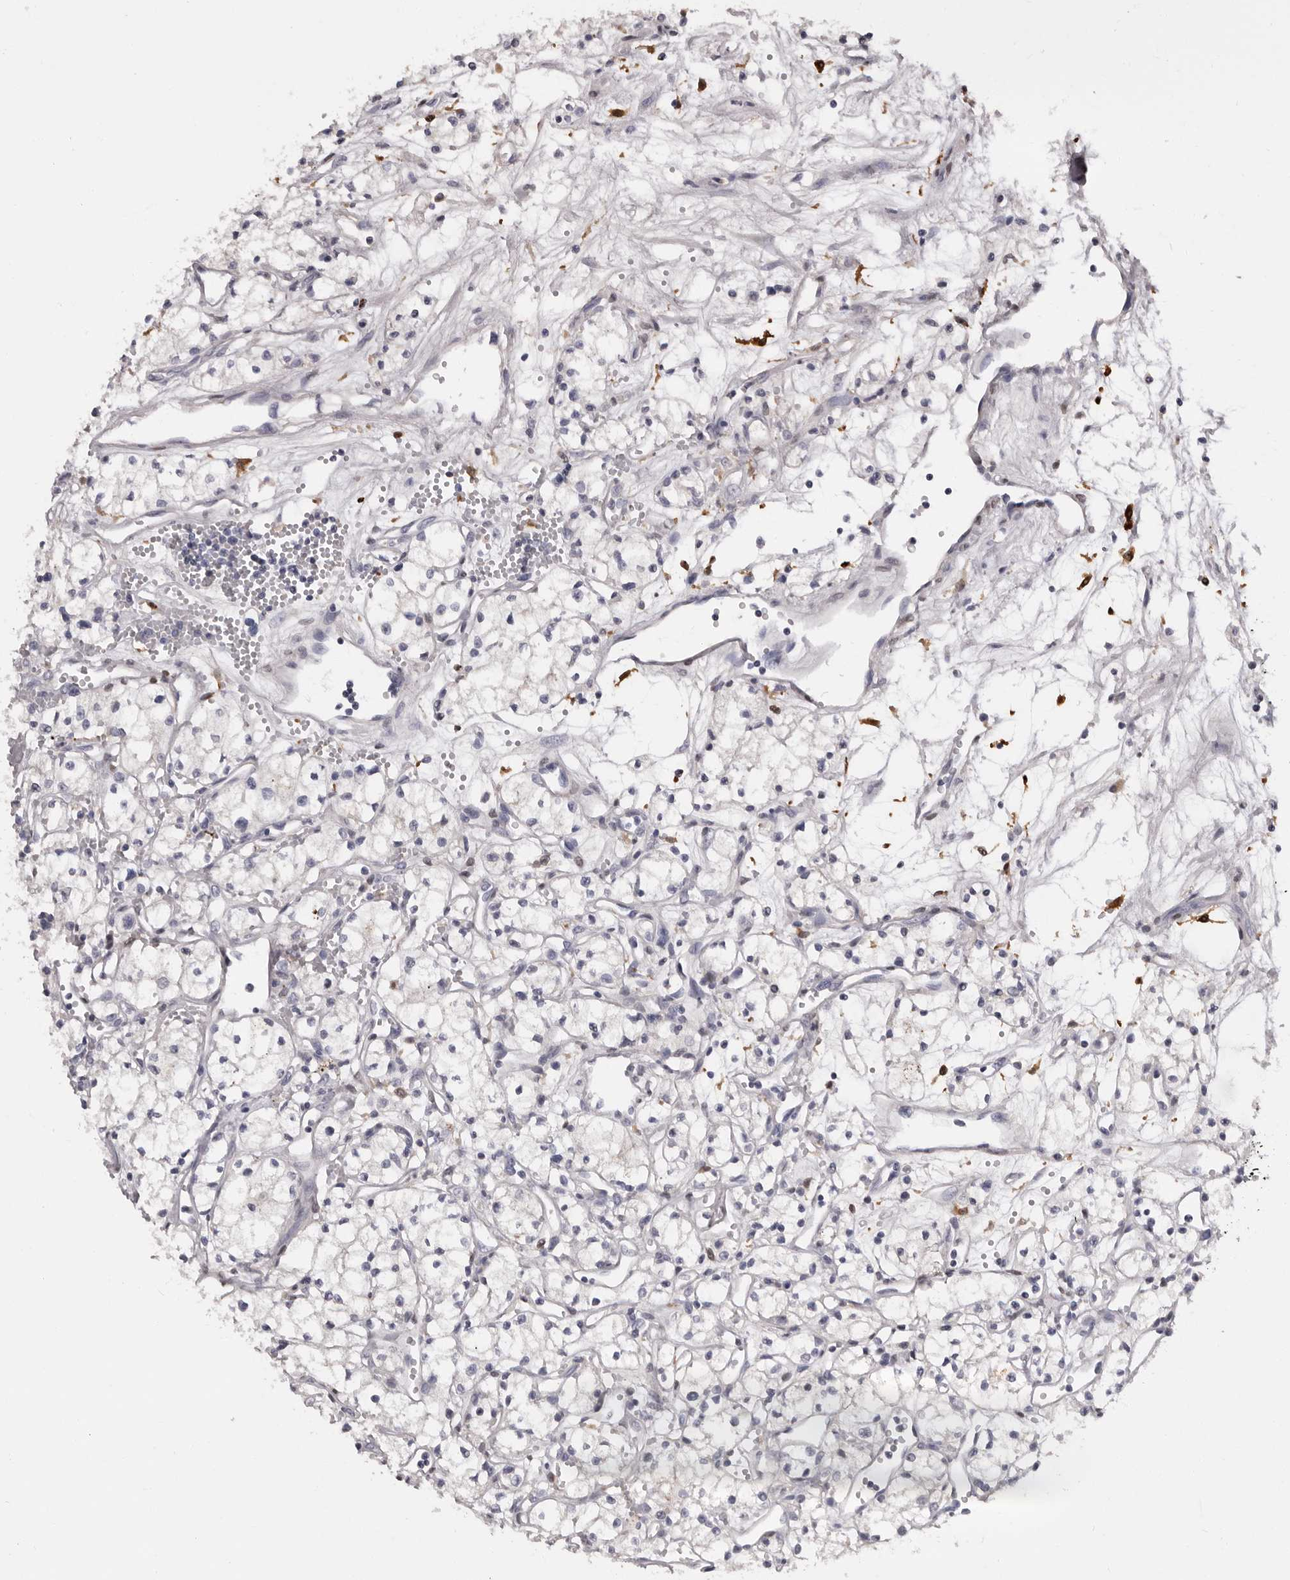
{"staining": {"intensity": "negative", "quantity": "none", "location": "none"}, "tissue": "renal cancer", "cell_type": "Tumor cells", "image_type": "cancer", "snomed": [{"axis": "morphology", "description": "Adenocarcinoma, NOS"}, {"axis": "topography", "description": "Kidney"}], "caption": "Tumor cells show no significant protein positivity in renal adenocarcinoma.", "gene": "KLHL38", "patient": {"sex": "male", "age": 59}}